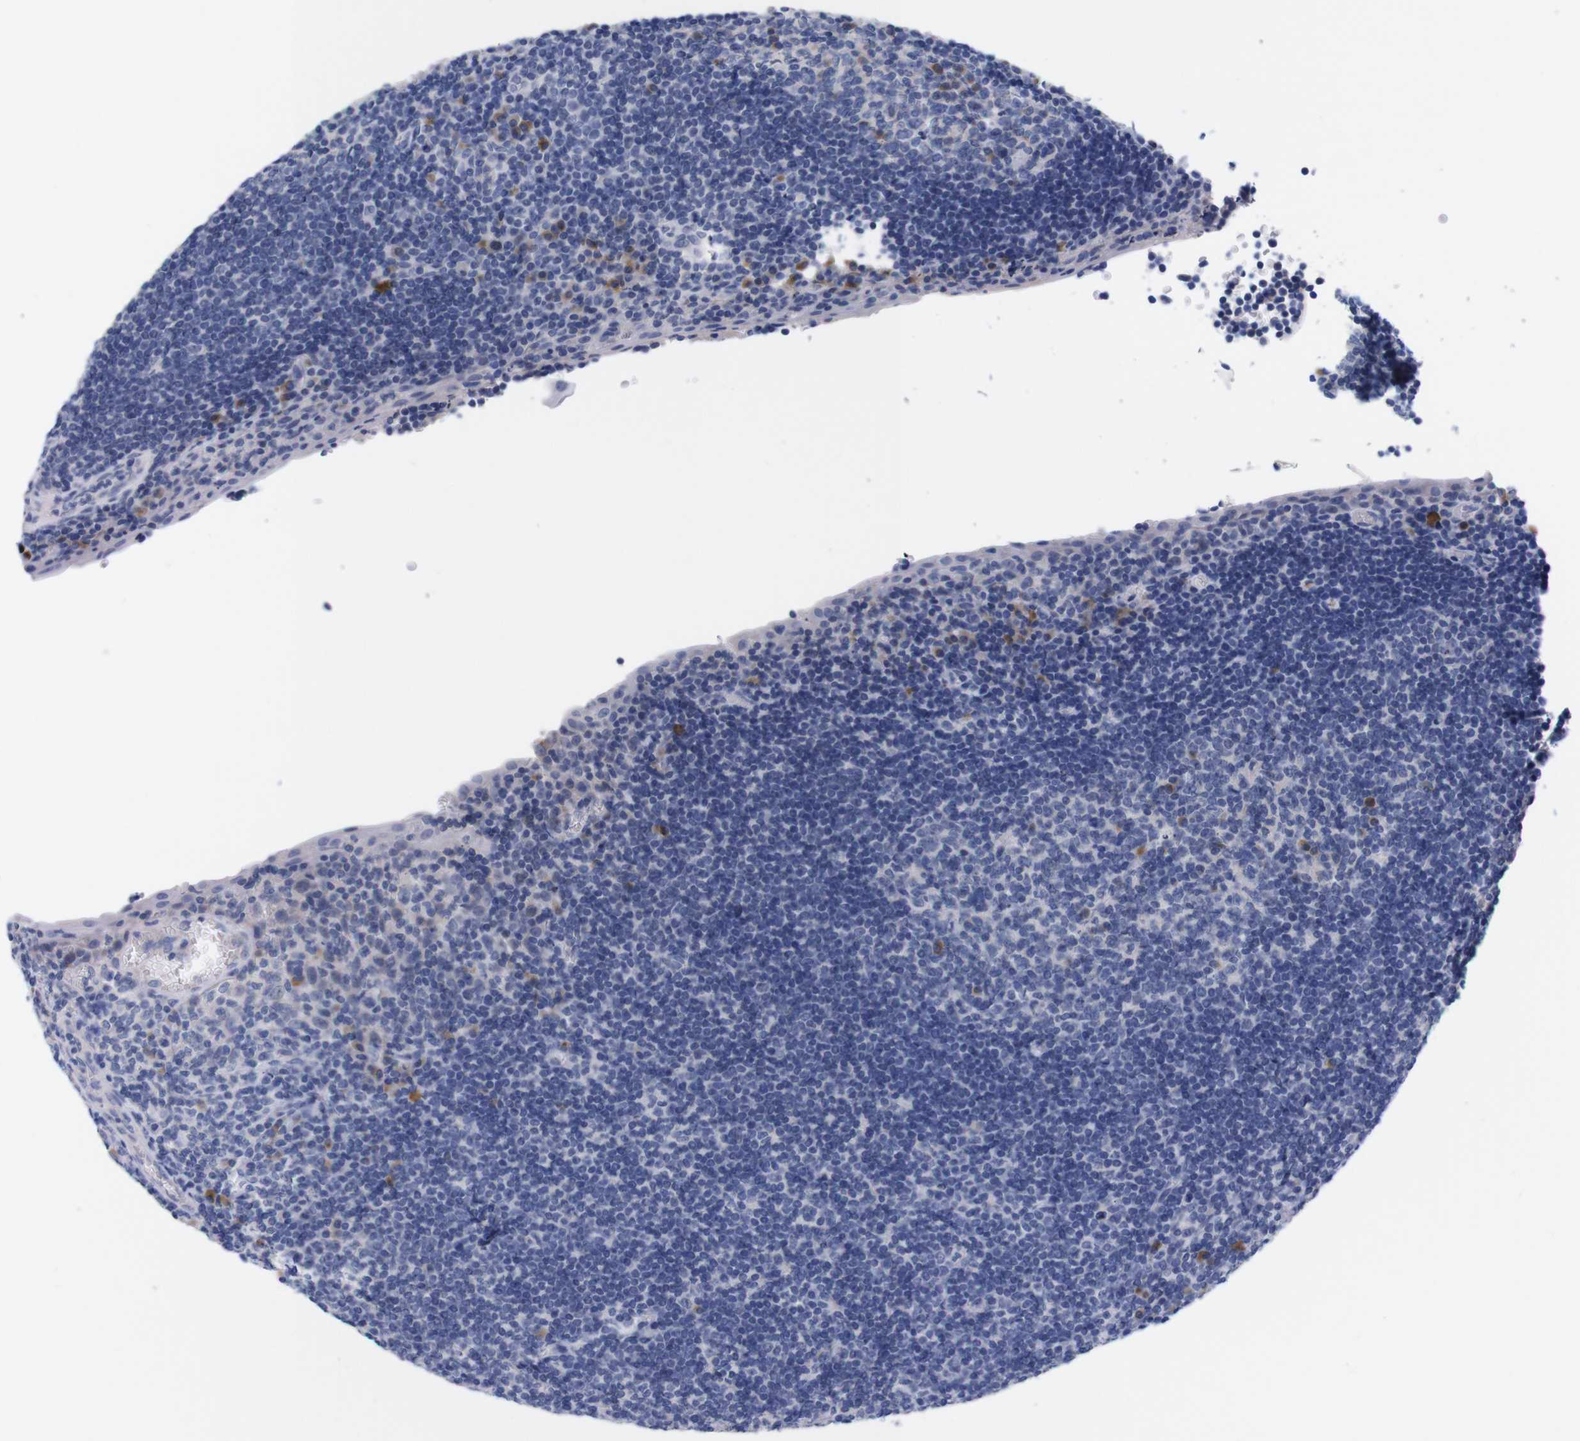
{"staining": {"intensity": "negative", "quantity": "none", "location": "none"}, "tissue": "tonsil", "cell_type": "Germinal center cells", "image_type": "normal", "snomed": [{"axis": "morphology", "description": "Normal tissue, NOS"}, {"axis": "topography", "description": "Tonsil"}], "caption": "Protein analysis of normal tonsil shows no significant staining in germinal center cells. (DAB IHC with hematoxylin counter stain).", "gene": "FAM210A", "patient": {"sex": "male", "age": 37}}